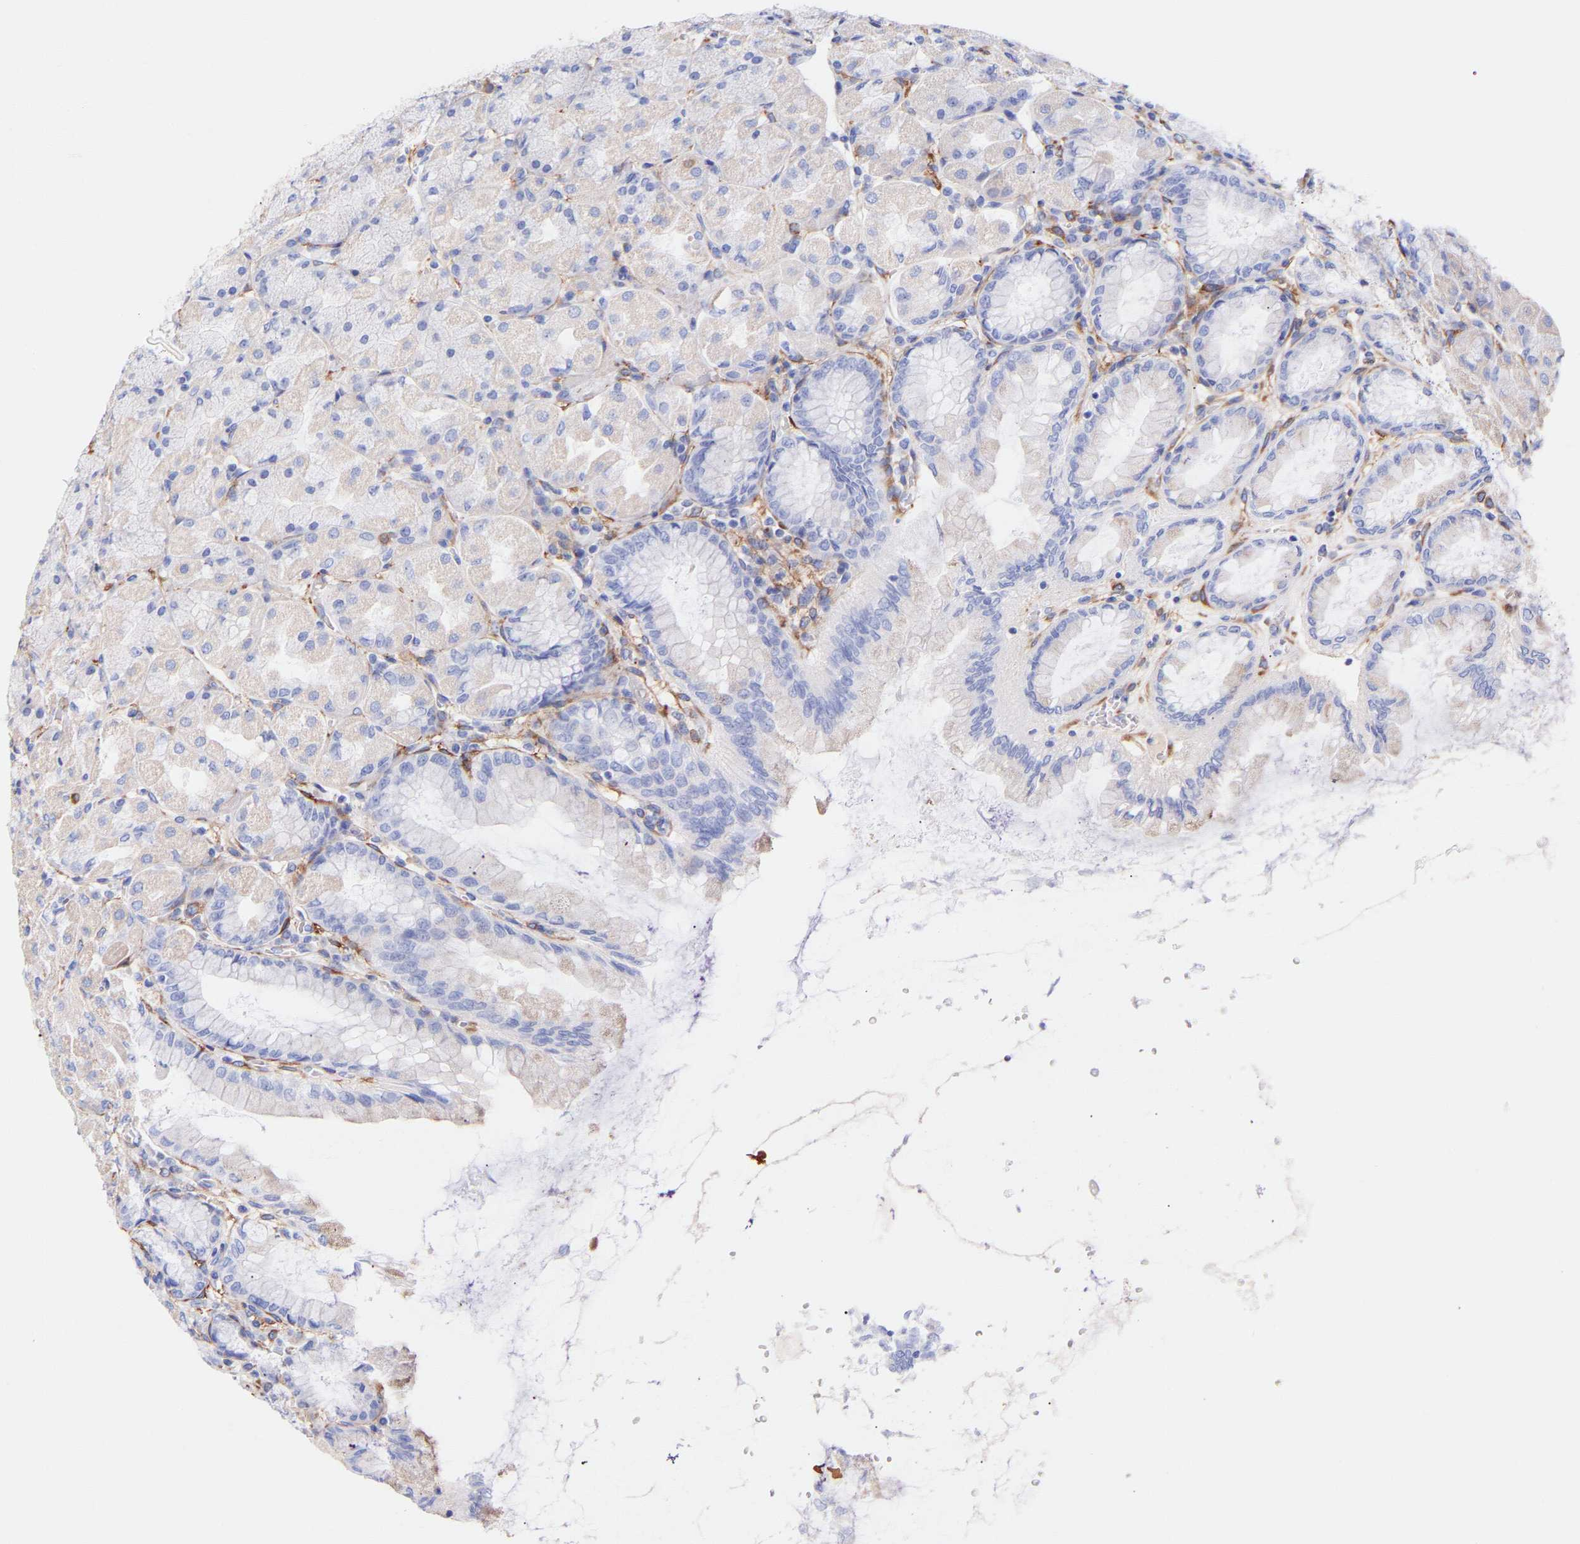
{"staining": {"intensity": "negative", "quantity": "none", "location": "none"}, "tissue": "stomach", "cell_type": "Glandular cells", "image_type": "normal", "snomed": [{"axis": "morphology", "description": "Normal tissue, NOS"}, {"axis": "topography", "description": "Stomach, upper"}], "caption": "Immunohistochemistry (IHC) photomicrograph of unremarkable human stomach stained for a protein (brown), which reveals no positivity in glandular cells.", "gene": "AMPH", "patient": {"sex": "female", "age": 56}}